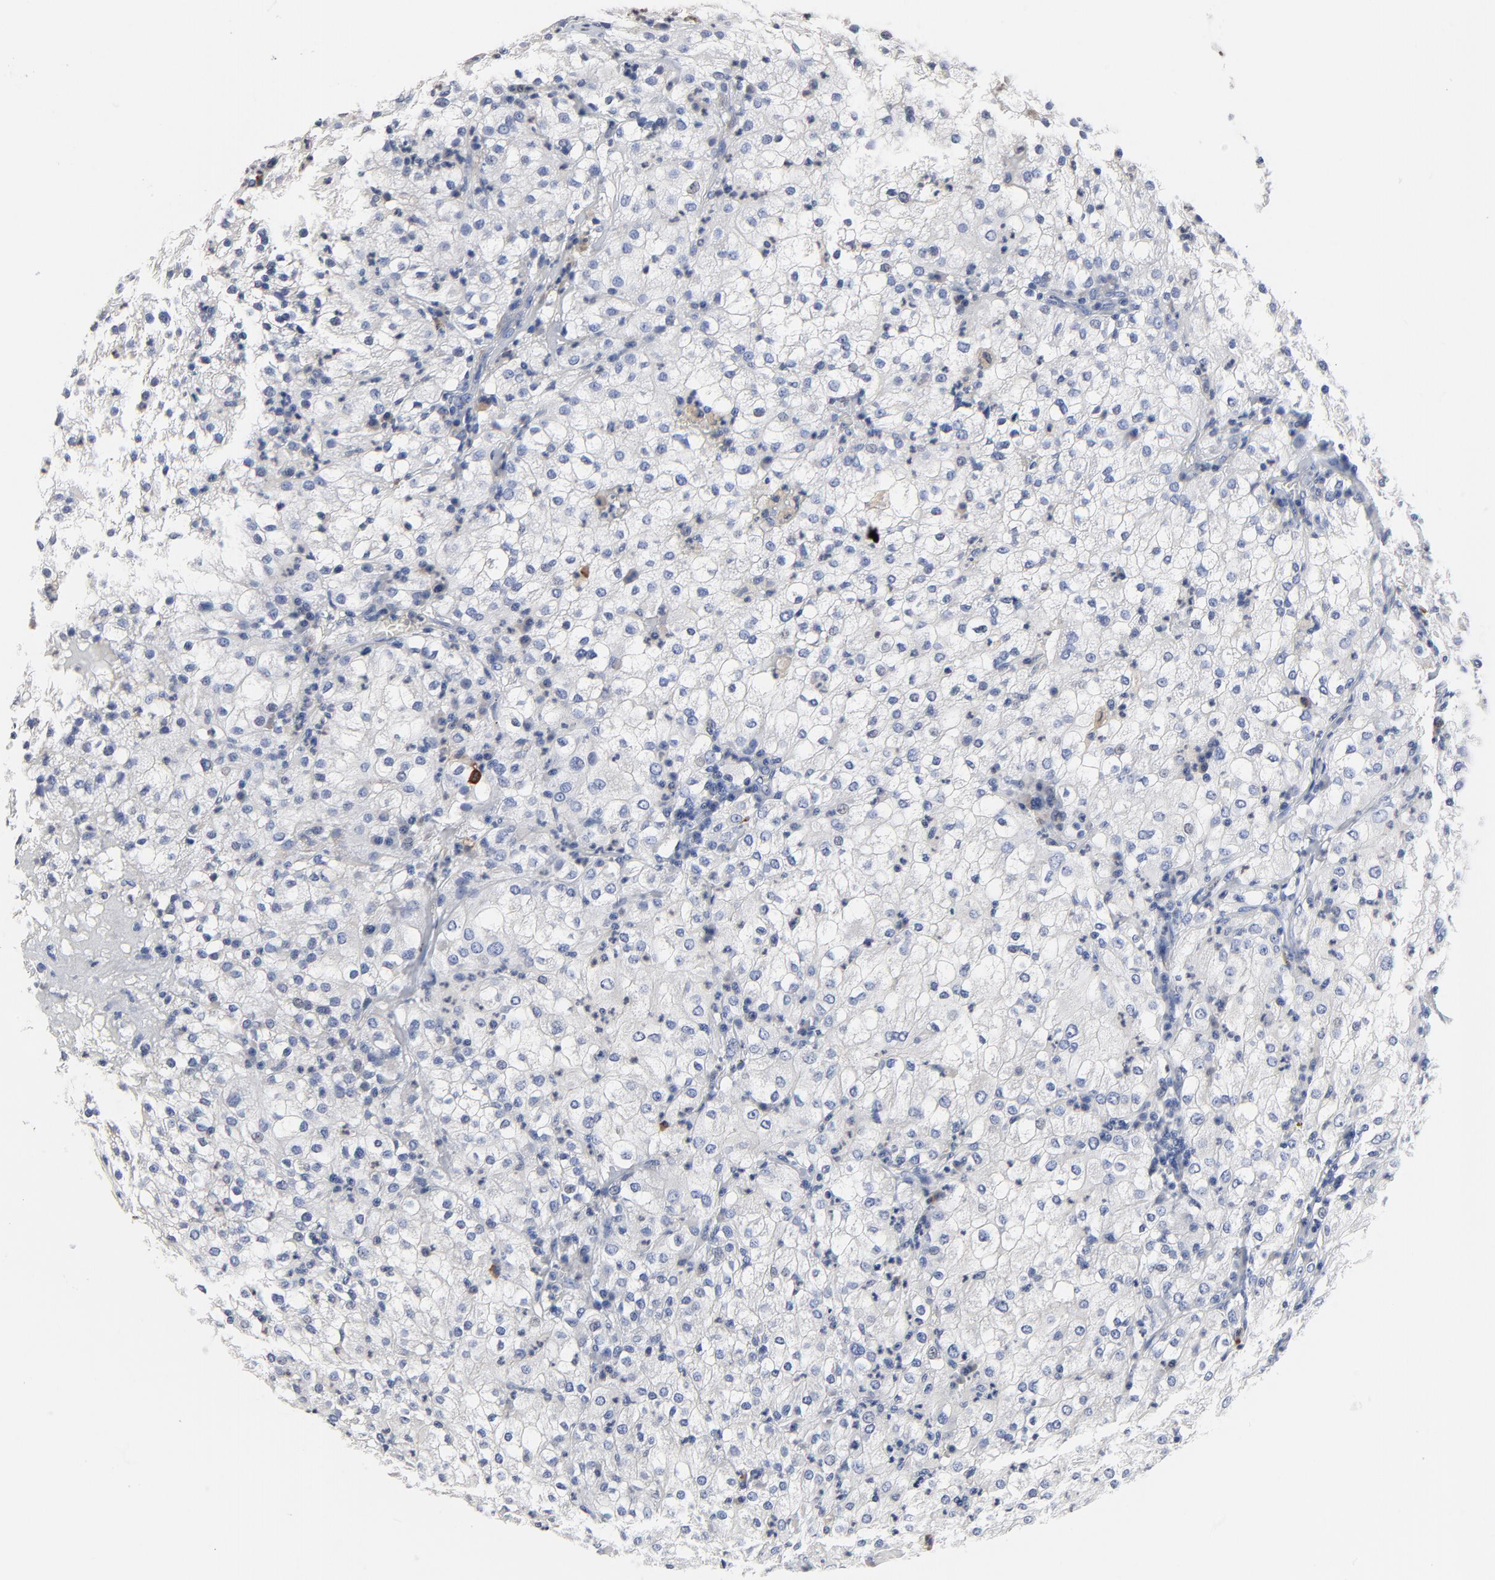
{"staining": {"intensity": "negative", "quantity": "none", "location": "none"}, "tissue": "renal cancer", "cell_type": "Tumor cells", "image_type": "cancer", "snomed": [{"axis": "morphology", "description": "Adenocarcinoma, NOS"}, {"axis": "topography", "description": "Kidney"}], "caption": "Adenocarcinoma (renal) stained for a protein using IHC shows no staining tumor cells.", "gene": "FBXL5", "patient": {"sex": "male", "age": 59}}